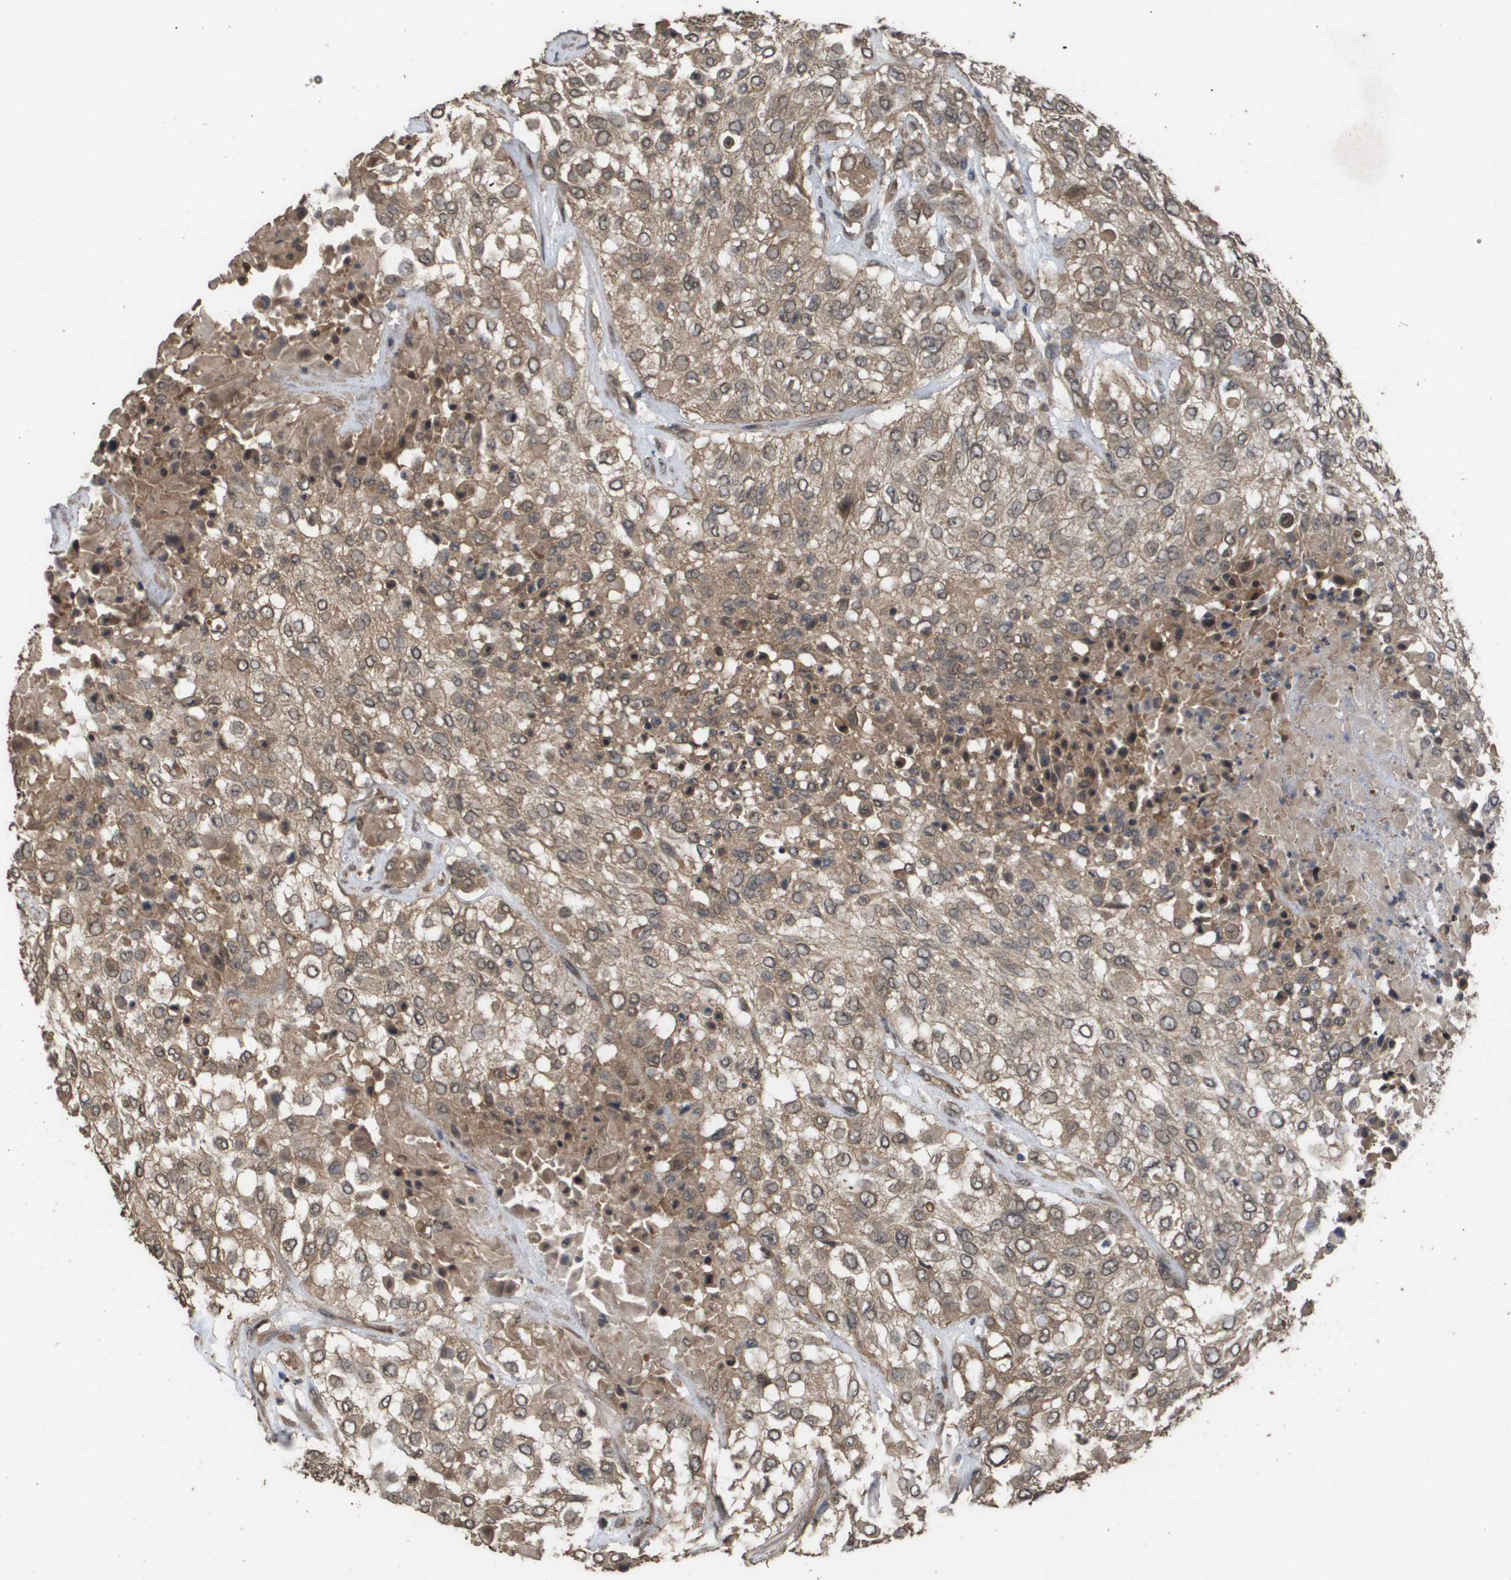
{"staining": {"intensity": "moderate", "quantity": ">75%", "location": "cytoplasmic/membranous"}, "tissue": "urothelial cancer", "cell_type": "Tumor cells", "image_type": "cancer", "snomed": [{"axis": "morphology", "description": "Urothelial carcinoma, High grade"}, {"axis": "topography", "description": "Urinary bladder"}], "caption": "This is an image of IHC staining of urothelial cancer, which shows moderate expression in the cytoplasmic/membranous of tumor cells.", "gene": "CUL5", "patient": {"sex": "male", "age": 57}}